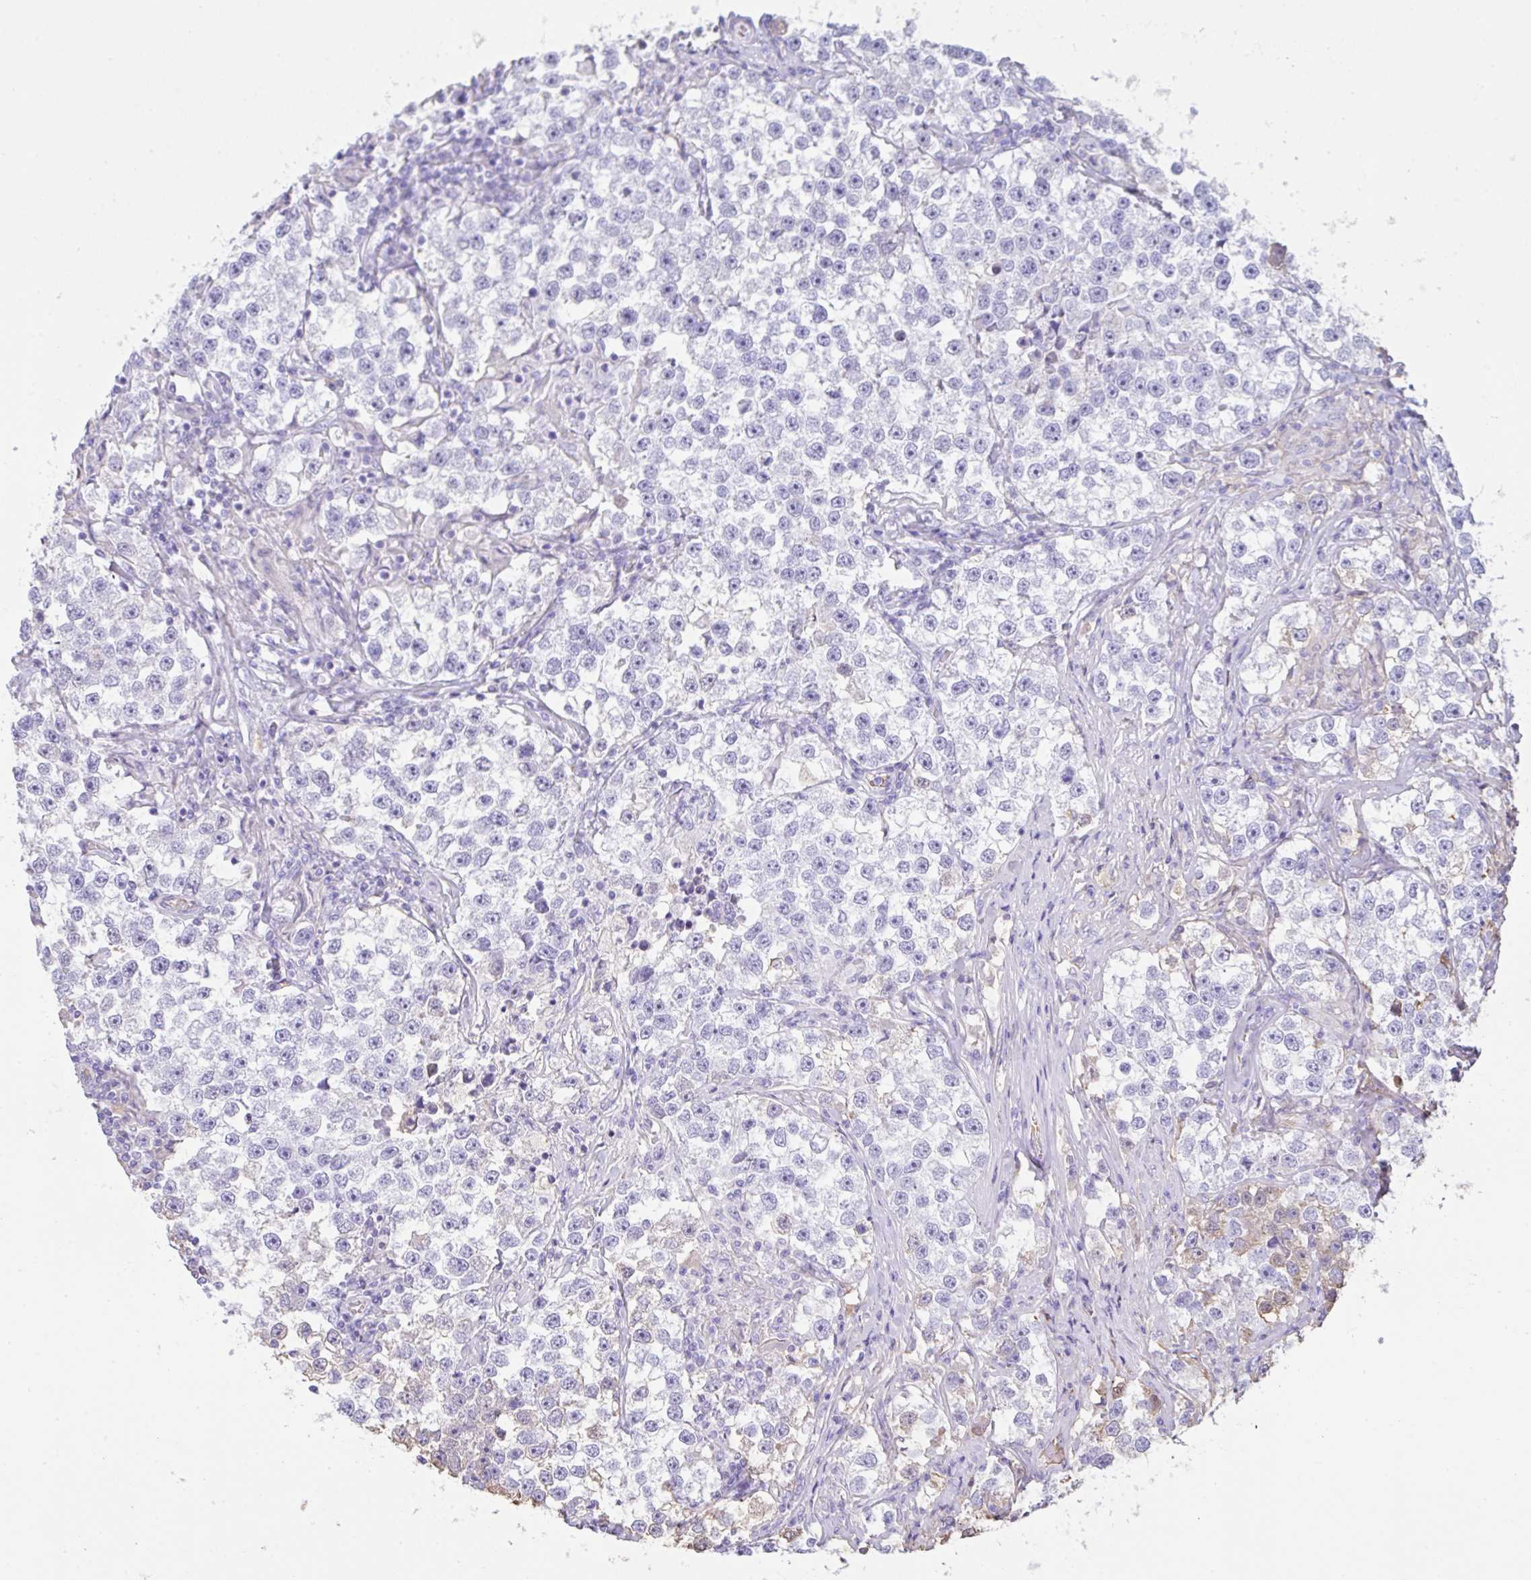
{"staining": {"intensity": "negative", "quantity": "none", "location": "none"}, "tissue": "testis cancer", "cell_type": "Tumor cells", "image_type": "cancer", "snomed": [{"axis": "morphology", "description": "Seminoma, NOS"}, {"axis": "topography", "description": "Testis"}], "caption": "DAB (3,3'-diaminobenzidine) immunohistochemical staining of testis cancer (seminoma) displays no significant expression in tumor cells. (DAB (3,3'-diaminobenzidine) immunohistochemistry with hematoxylin counter stain).", "gene": "HOXC12", "patient": {"sex": "male", "age": 46}}